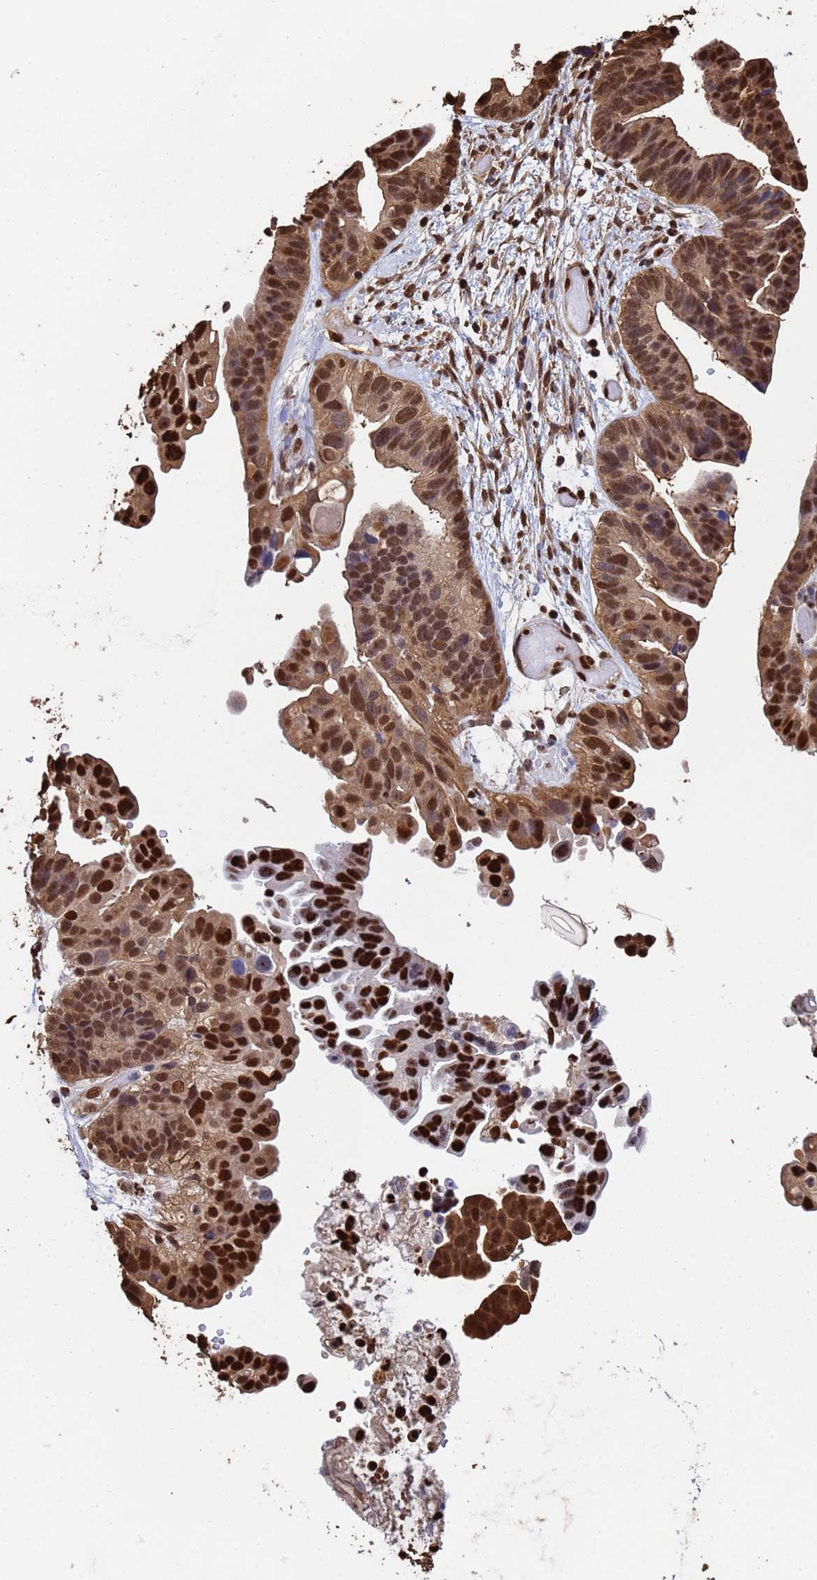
{"staining": {"intensity": "strong", "quantity": ">75%", "location": "nuclear"}, "tissue": "ovarian cancer", "cell_type": "Tumor cells", "image_type": "cancer", "snomed": [{"axis": "morphology", "description": "Cystadenocarcinoma, serous, NOS"}, {"axis": "topography", "description": "Ovary"}], "caption": "Ovarian serous cystadenocarcinoma stained with a brown dye reveals strong nuclear positive staining in approximately >75% of tumor cells.", "gene": "SUMO4", "patient": {"sex": "female", "age": 56}}